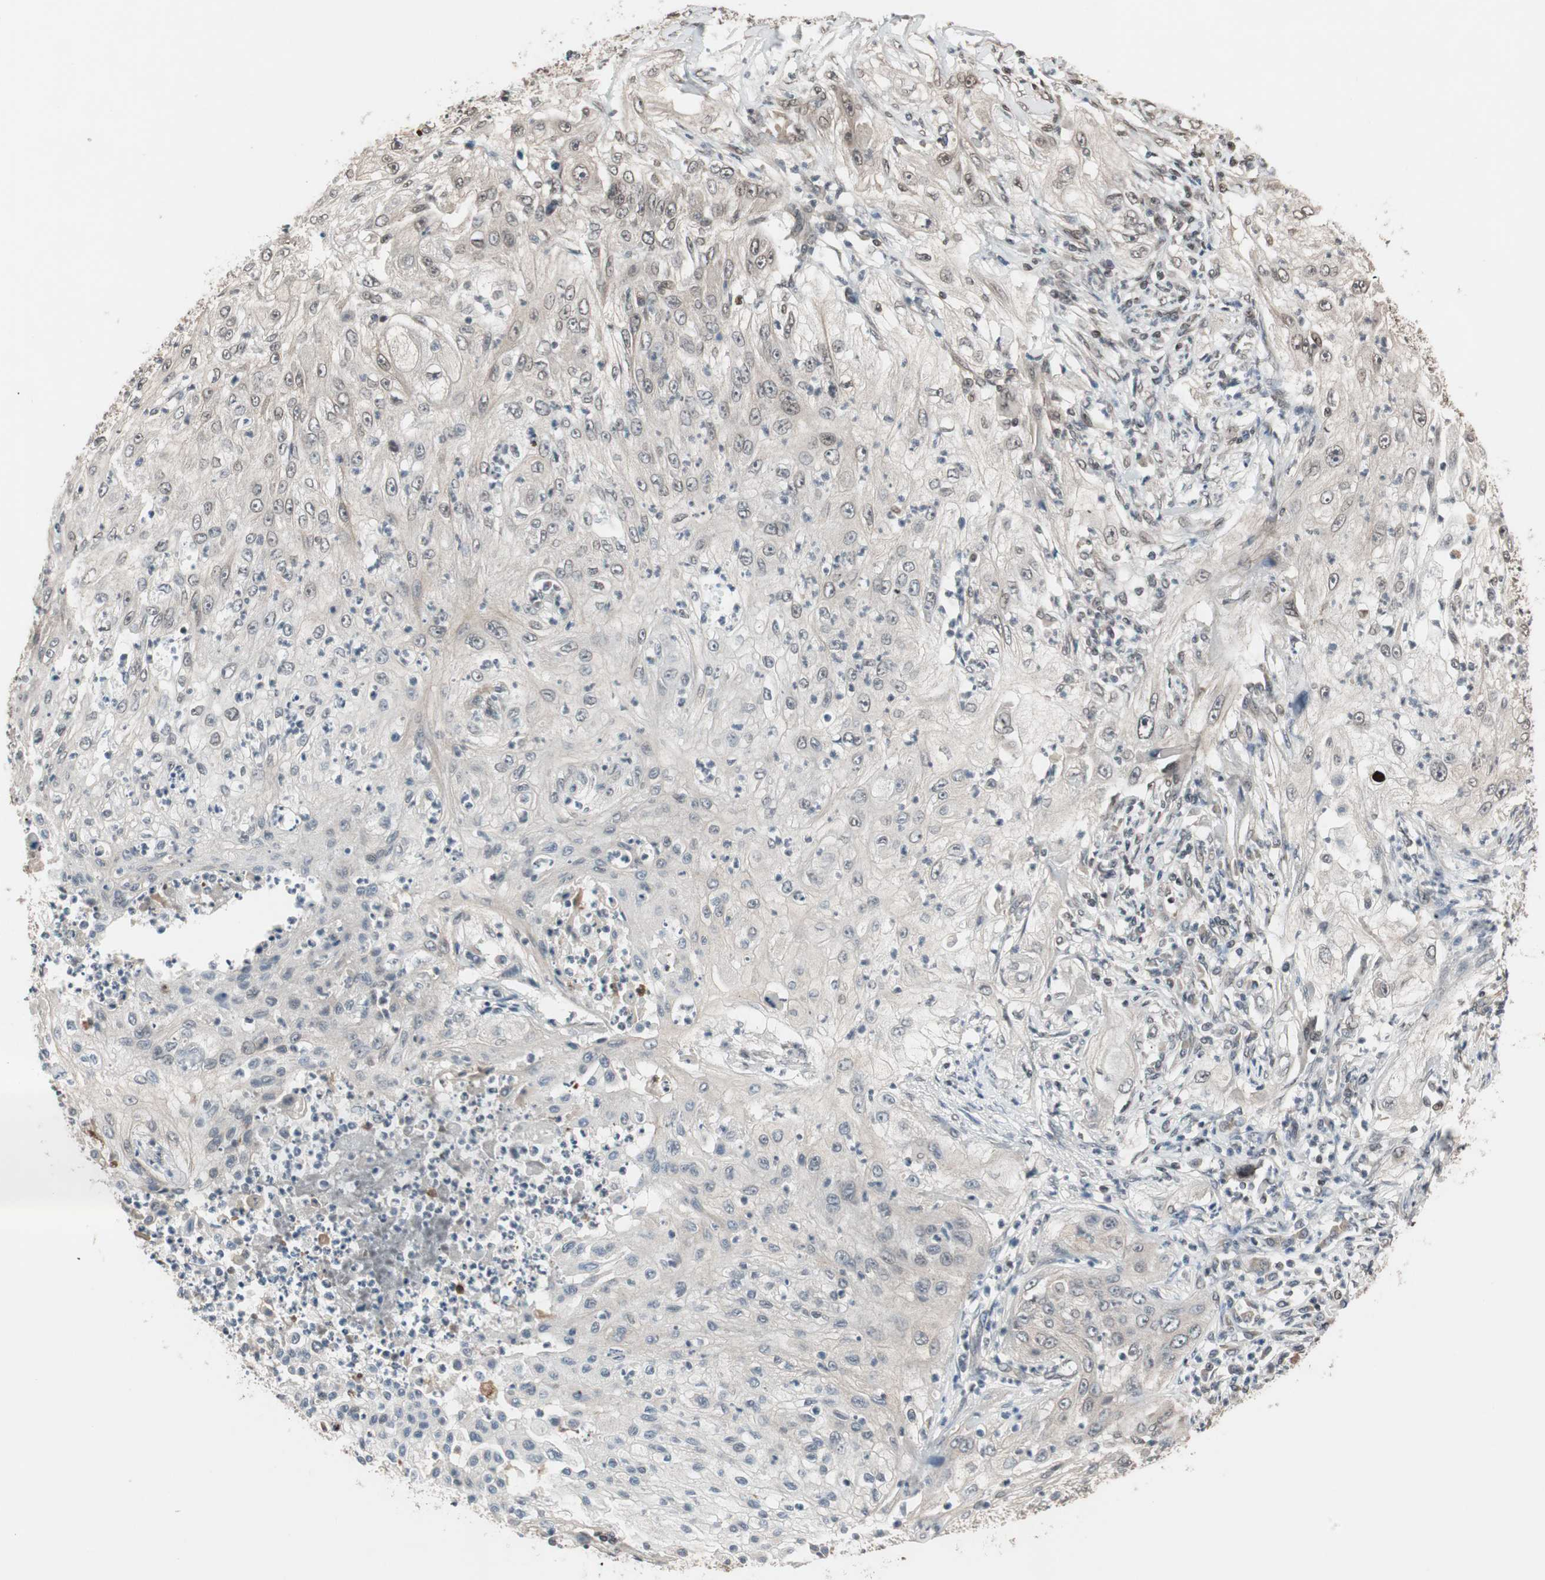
{"staining": {"intensity": "weak", "quantity": "<25%", "location": "nuclear"}, "tissue": "lung cancer", "cell_type": "Tumor cells", "image_type": "cancer", "snomed": [{"axis": "morphology", "description": "Inflammation, NOS"}, {"axis": "morphology", "description": "Squamous cell carcinoma, NOS"}, {"axis": "topography", "description": "Lymph node"}, {"axis": "topography", "description": "Soft tissue"}, {"axis": "topography", "description": "Lung"}], "caption": "Lung cancer was stained to show a protein in brown. There is no significant expression in tumor cells.", "gene": "DRAP1", "patient": {"sex": "male", "age": 66}}